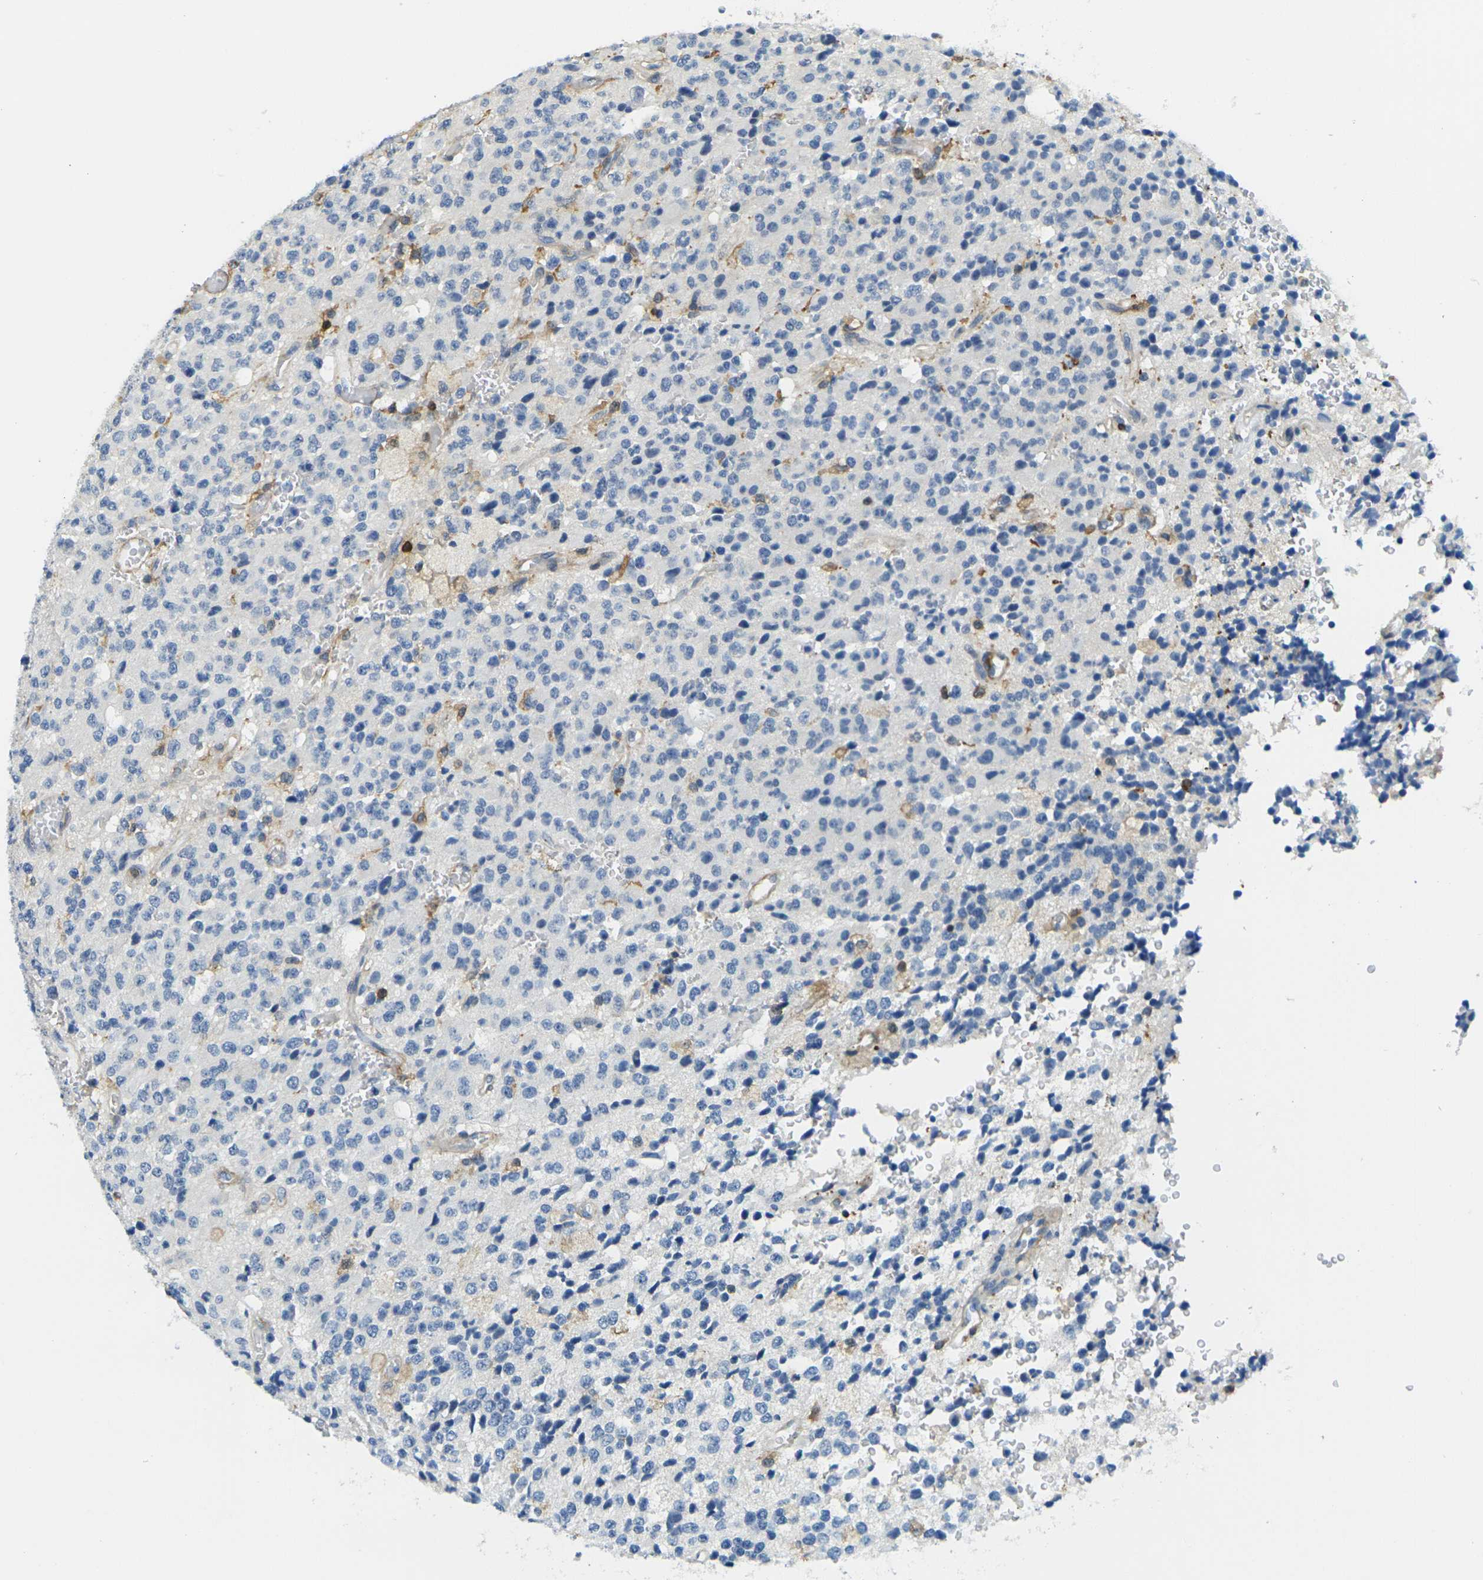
{"staining": {"intensity": "negative", "quantity": "none", "location": "none"}, "tissue": "glioma", "cell_type": "Tumor cells", "image_type": "cancer", "snomed": [{"axis": "morphology", "description": "Glioma, malignant, High grade"}, {"axis": "topography", "description": "pancreas cauda"}], "caption": "IHC of high-grade glioma (malignant) displays no staining in tumor cells.", "gene": "LASP1", "patient": {"sex": "male", "age": 60}}